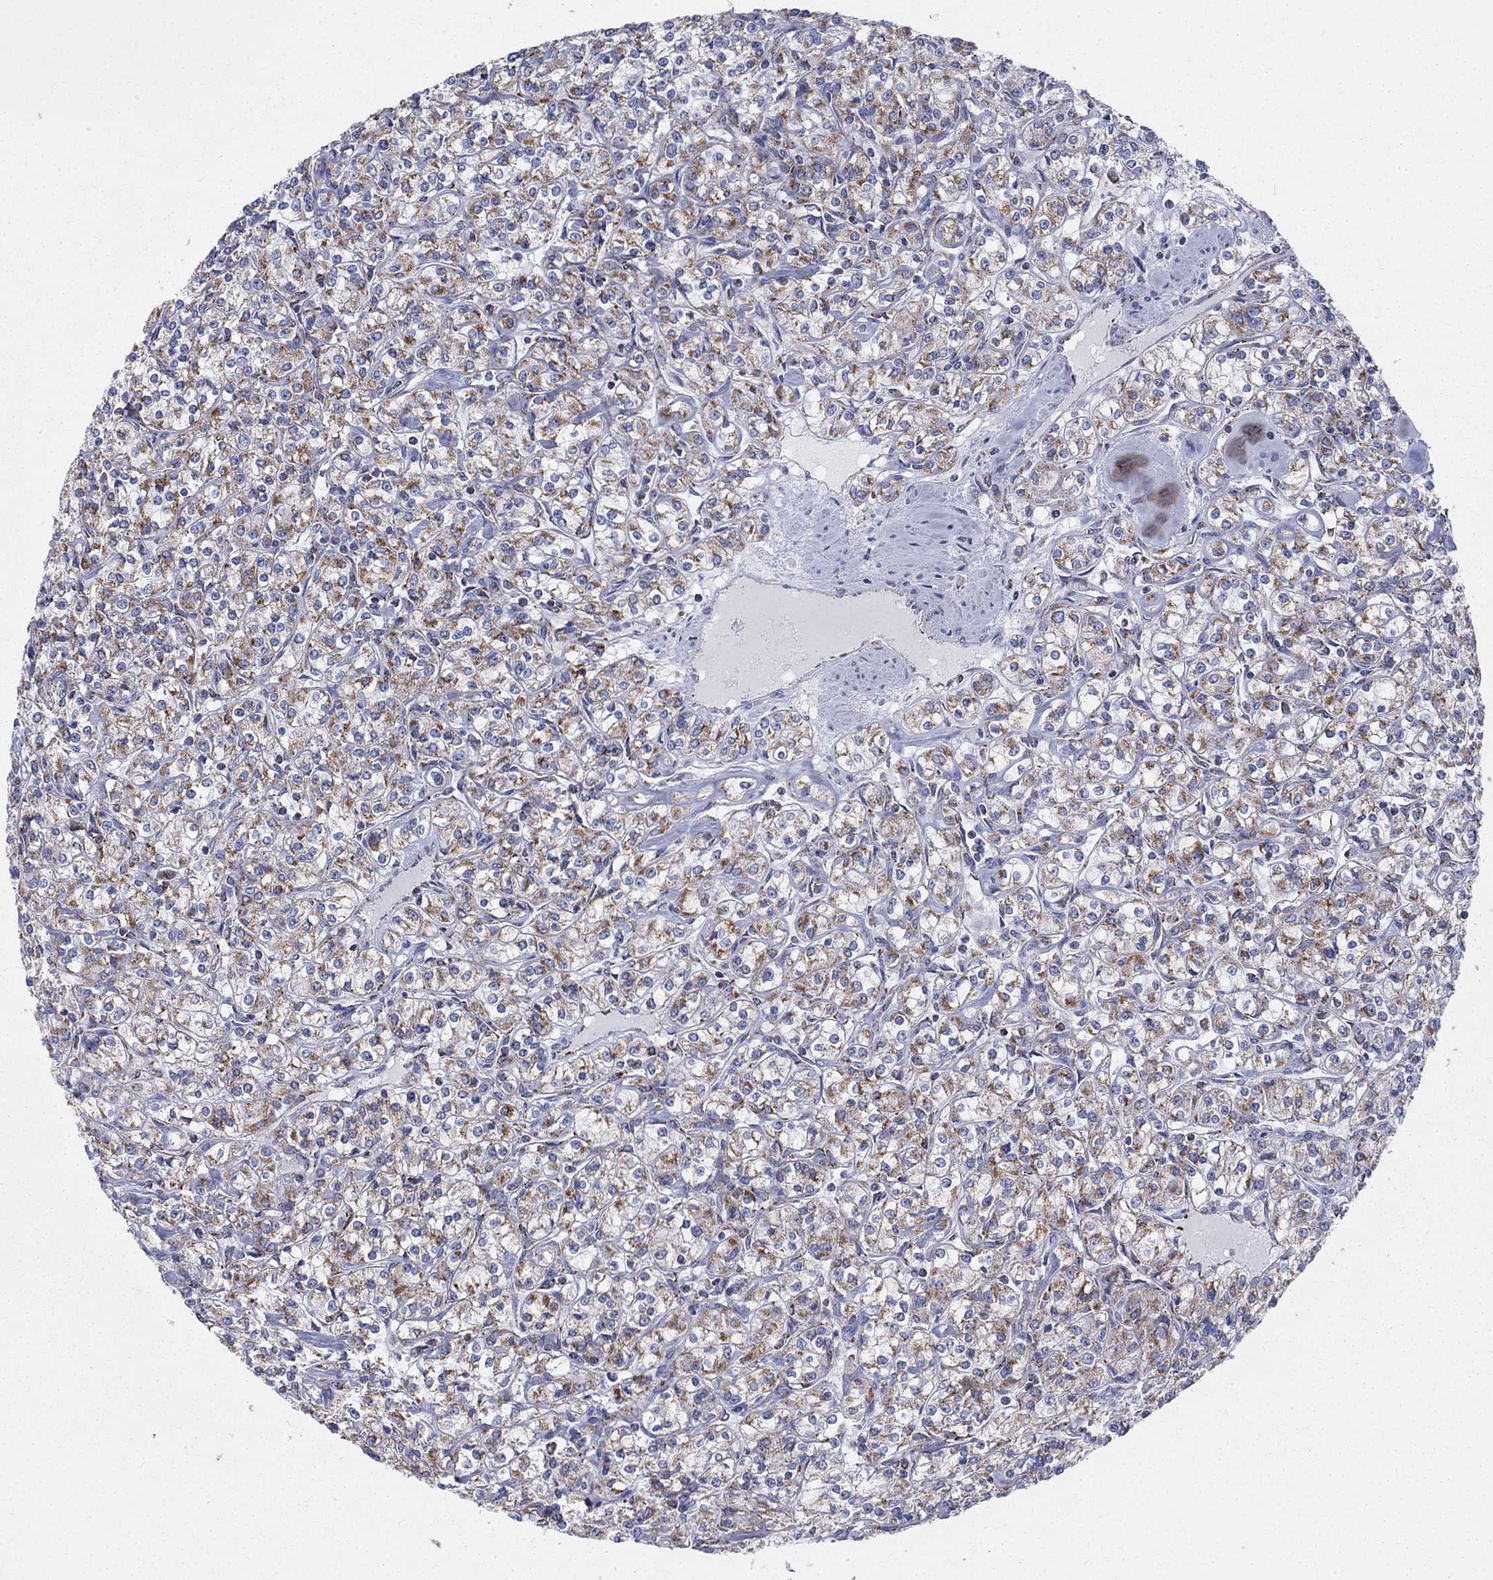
{"staining": {"intensity": "strong", "quantity": "25%-75%", "location": "cytoplasmic/membranous"}, "tissue": "renal cancer", "cell_type": "Tumor cells", "image_type": "cancer", "snomed": [{"axis": "morphology", "description": "Adenocarcinoma, NOS"}, {"axis": "topography", "description": "Kidney"}], "caption": "A brown stain highlights strong cytoplasmic/membranous positivity of a protein in renal cancer (adenocarcinoma) tumor cells.", "gene": "KISS1R", "patient": {"sex": "male", "age": 77}}